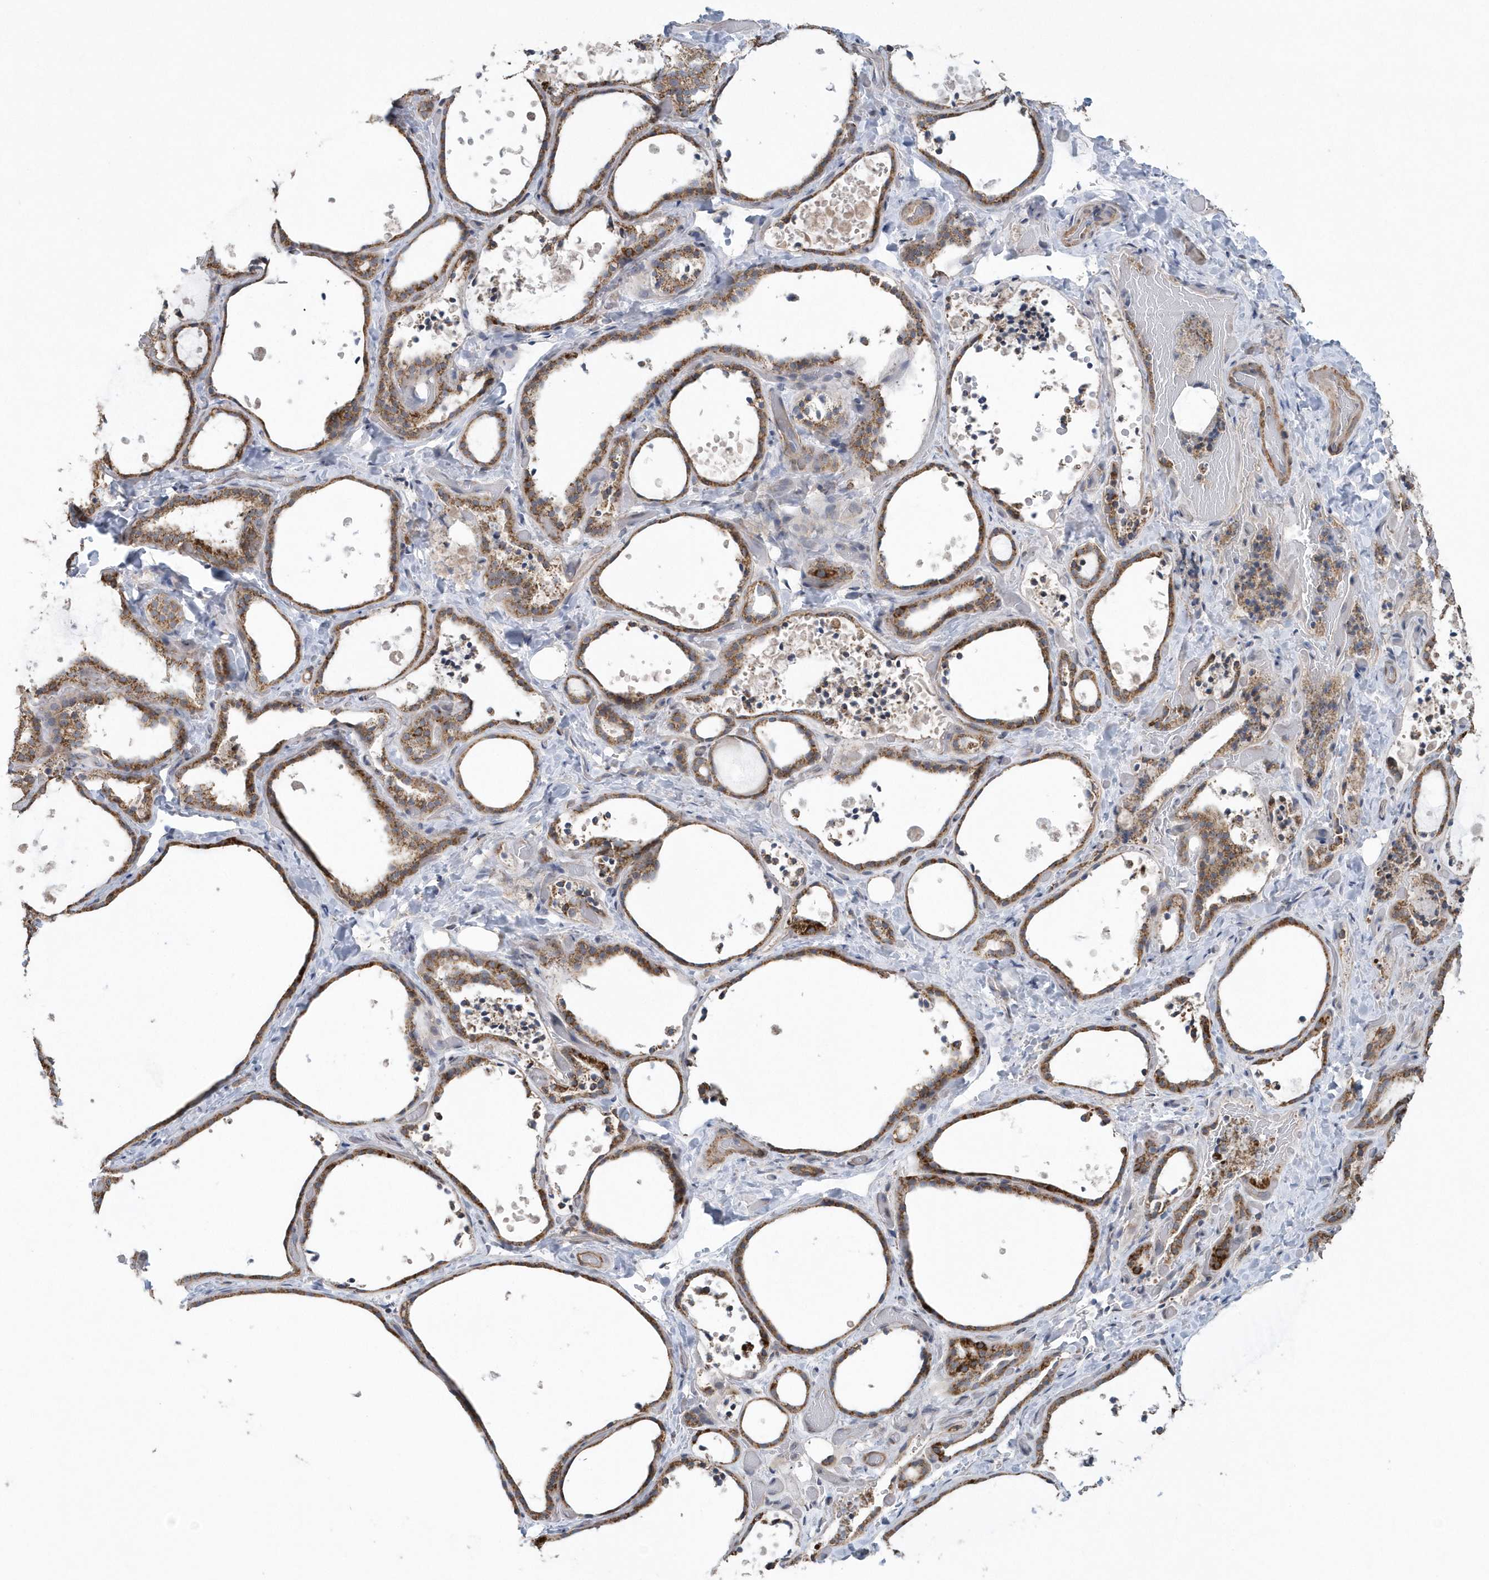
{"staining": {"intensity": "moderate", "quantity": ">75%", "location": "cytoplasmic/membranous"}, "tissue": "thyroid gland", "cell_type": "Glandular cells", "image_type": "normal", "snomed": [{"axis": "morphology", "description": "Normal tissue, NOS"}, {"axis": "topography", "description": "Thyroid gland"}], "caption": "Protein staining by immunohistochemistry shows moderate cytoplasmic/membranous staining in approximately >75% of glandular cells in benign thyroid gland. The staining was performed using DAB (3,3'-diaminobenzidine) to visualize the protein expression in brown, while the nuclei were stained in blue with hematoxylin (Magnification: 20x).", "gene": "SLX9", "patient": {"sex": "female", "age": 44}}